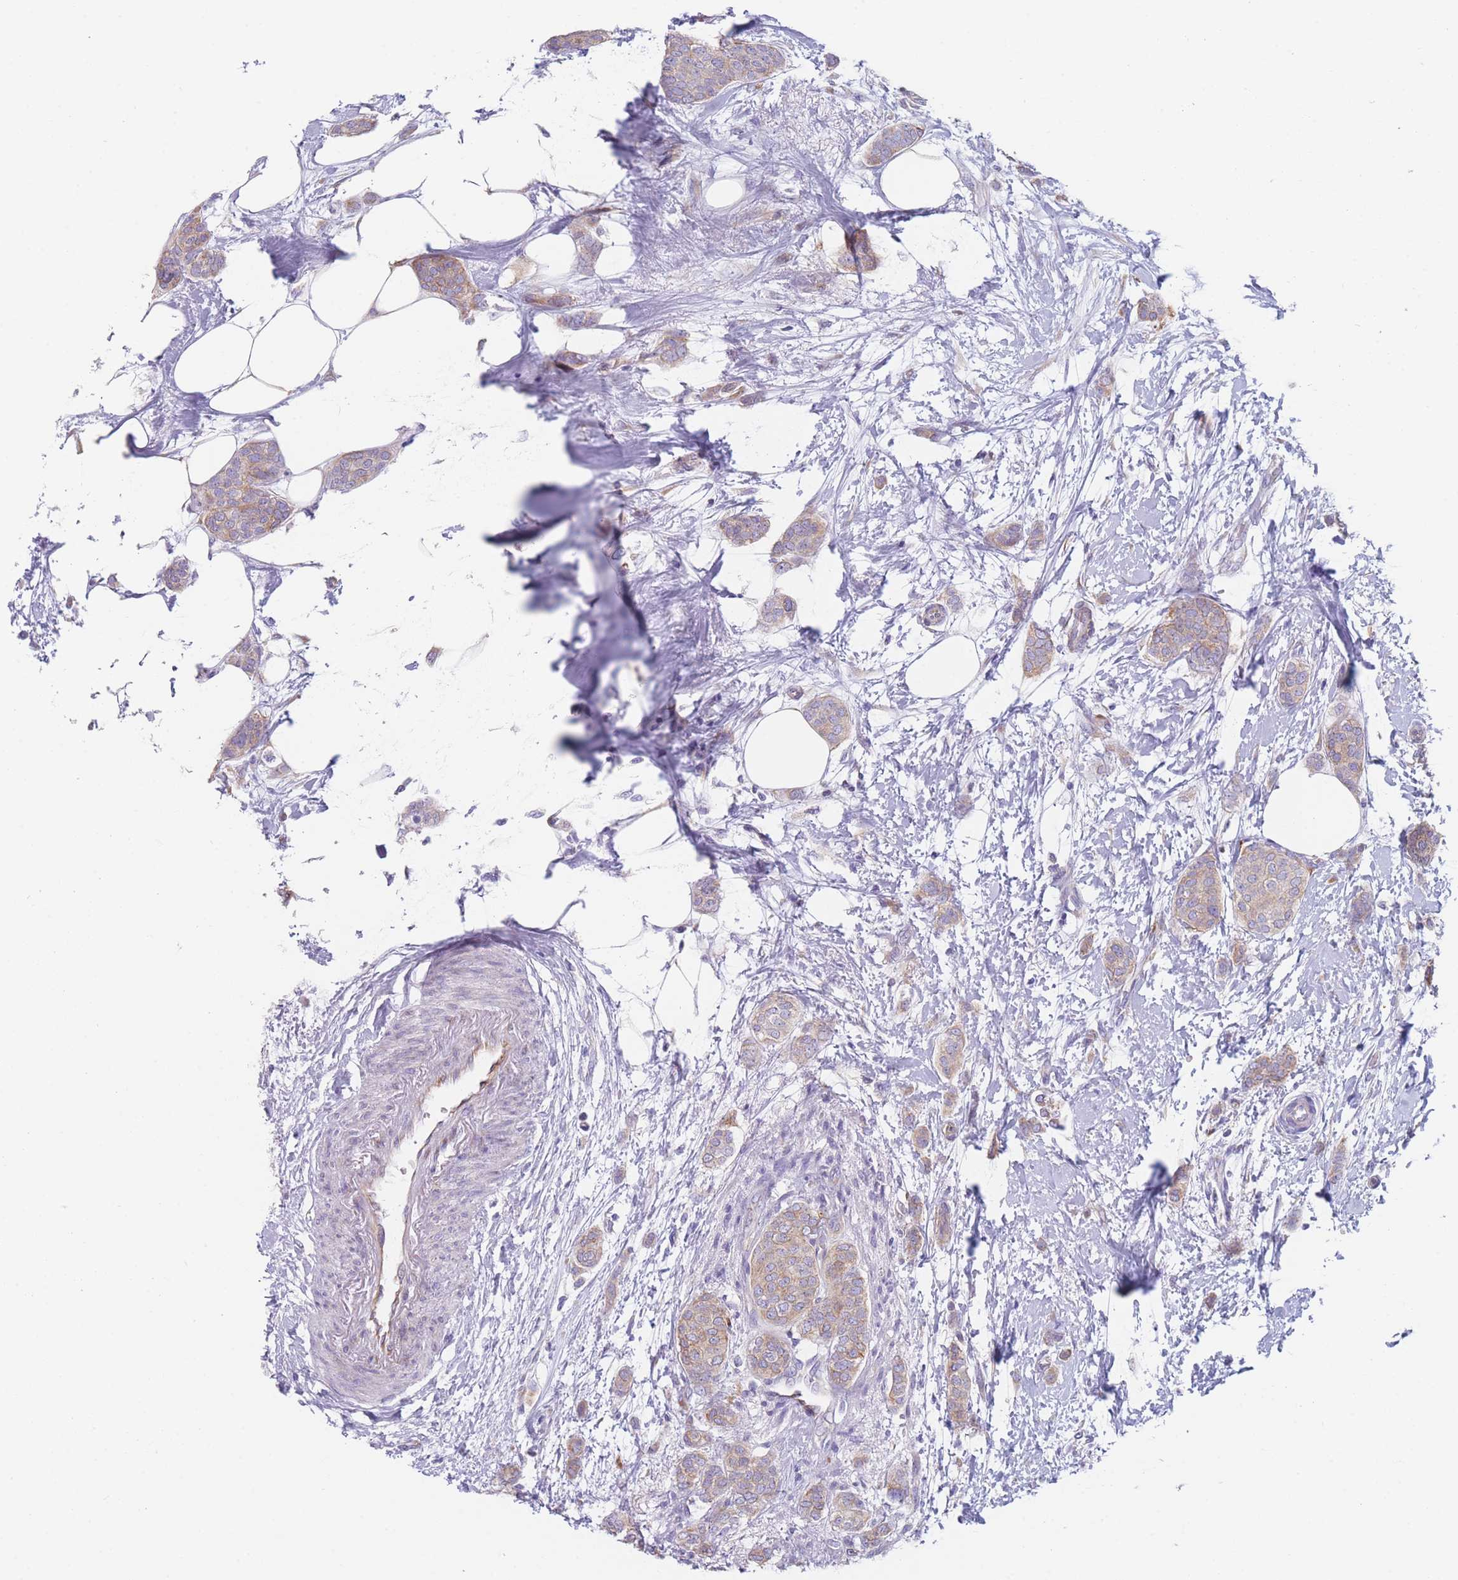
{"staining": {"intensity": "weak", "quantity": ">75%", "location": "cytoplasmic/membranous"}, "tissue": "breast cancer", "cell_type": "Tumor cells", "image_type": "cancer", "snomed": [{"axis": "morphology", "description": "Duct carcinoma"}, {"axis": "topography", "description": "Breast"}], "caption": "A micrograph of breast cancer (invasive ductal carcinoma) stained for a protein reveals weak cytoplasmic/membranous brown staining in tumor cells. The protein is shown in brown color, while the nuclei are stained blue.", "gene": "AK9", "patient": {"sex": "female", "age": 72}}